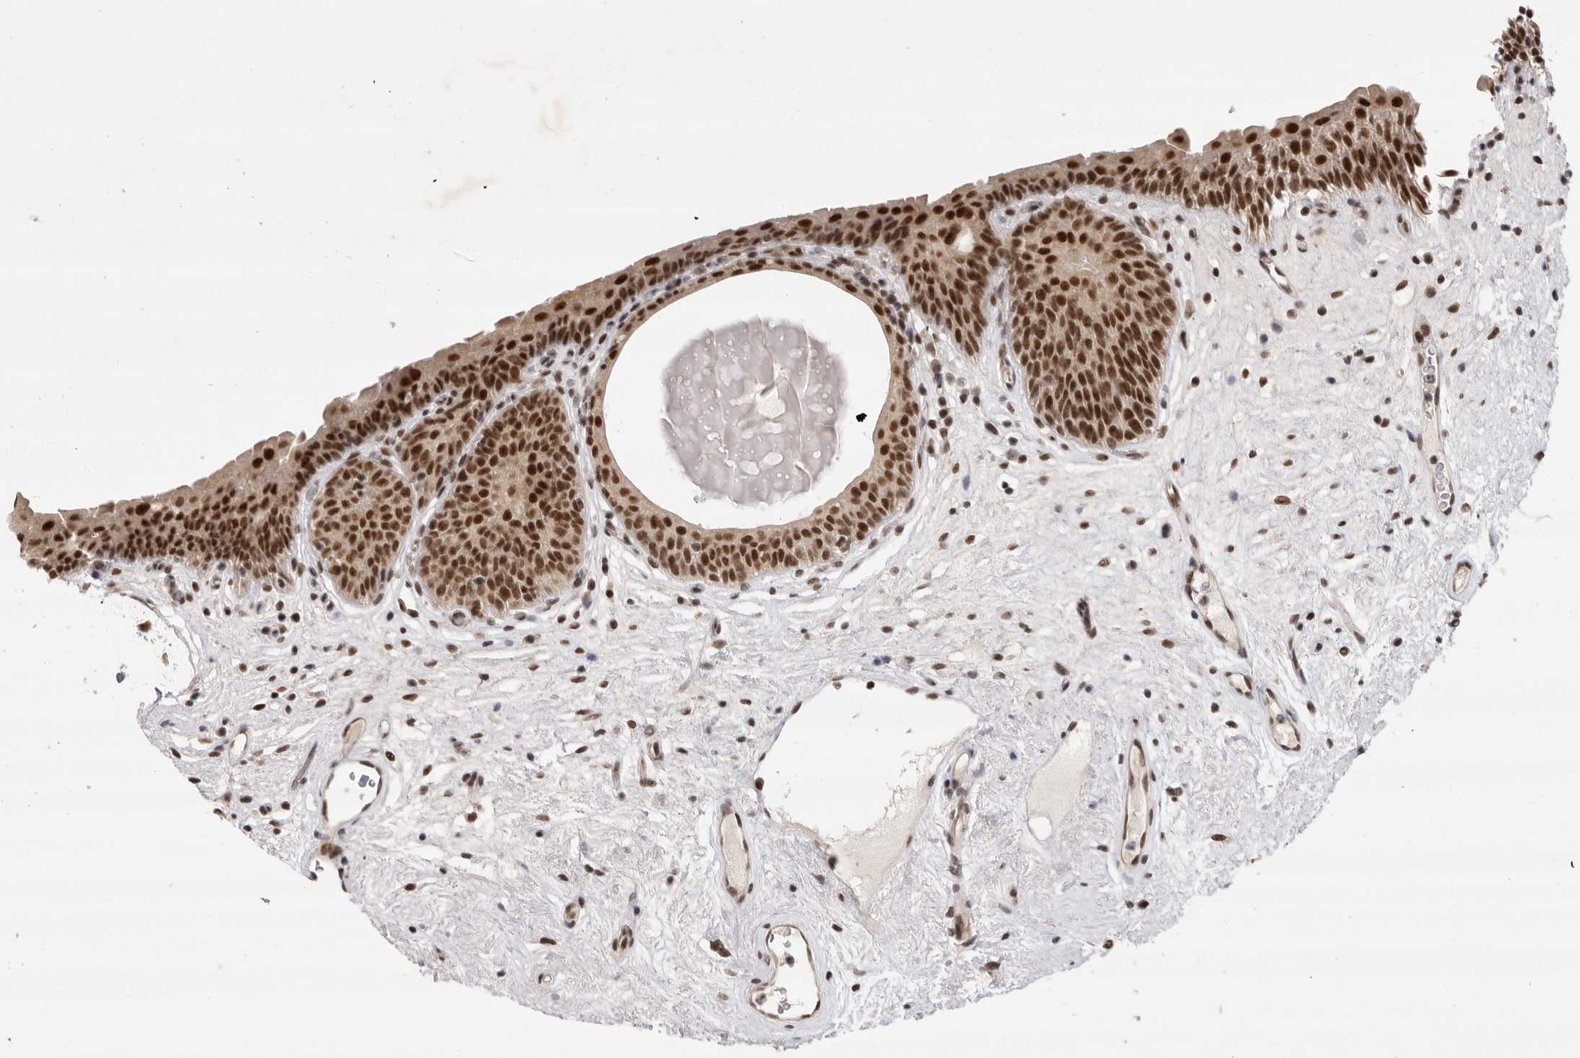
{"staining": {"intensity": "strong", "quantity": ">75%", "location": "nuclear"}, "tissue": "urinary bladder", "cell_type": "Urothelial cells", "image_type": "normal", "snomed": [{"axis": "morphology", "description": "Normal tissue, NOS"}, {"axis": "topography", "description": "Urinary bladder"}], "caption": "An immunohistochemistry photomicrograph of normal tissue is shown. Protein staining in brown shows strong nuclear positivity in urinary bladder within urothelial cells. The staining is performed using DAB (3,3'-diaminobenzidine) brown chromogen to label protein expression. The nuclei are counter-stained blue using hematoxylin.", "gene": "ZNF830", "patient": {"sex": "male", "age": 83}}